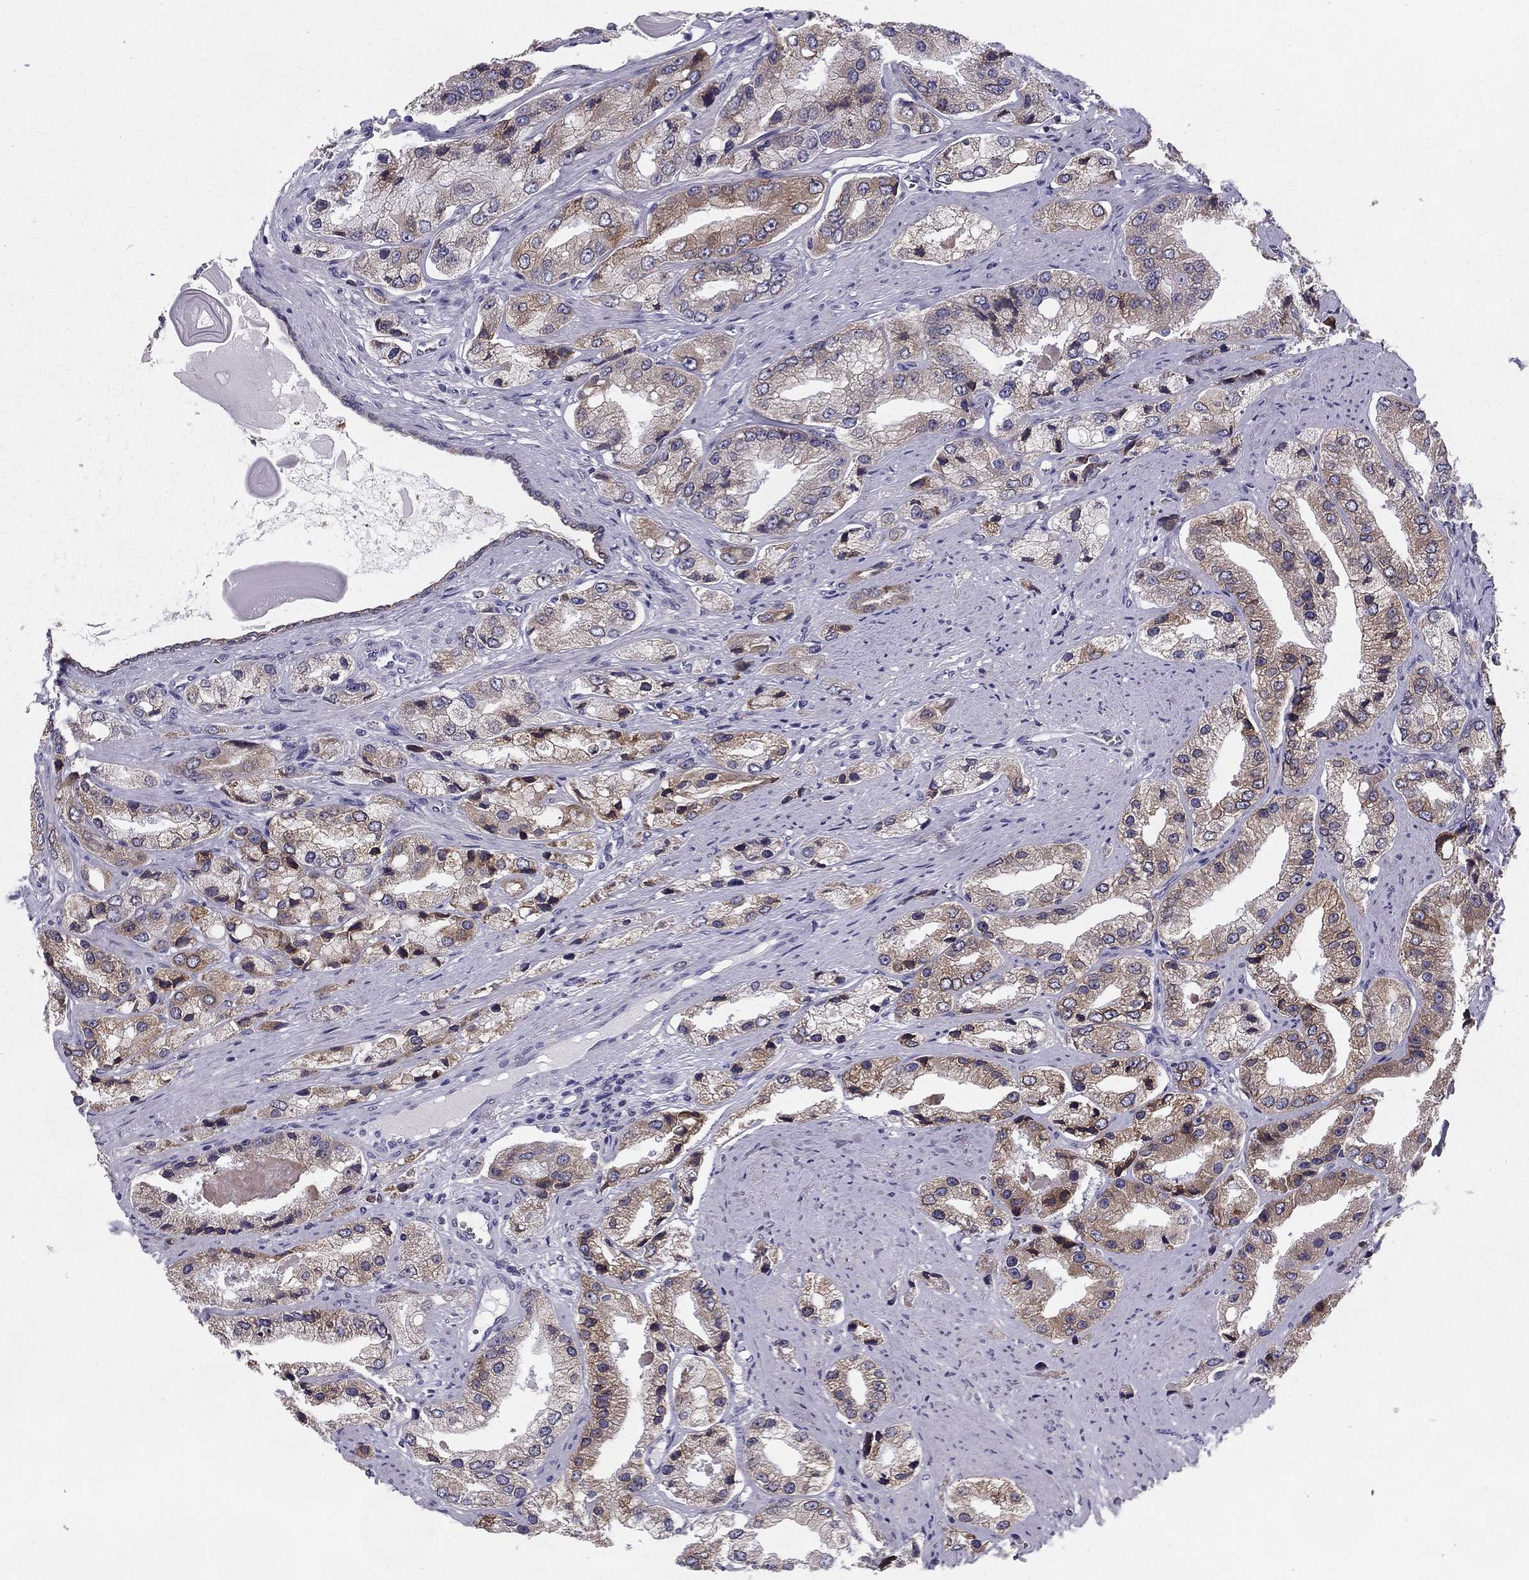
{"staining": {"intensity": "weak", "quantity": ">75%", "location": "cytoplasmic/membranous"}, "tissue": "prostate cancer", "cell_type": "Tumor cells", "image_type": "cancer", "snomed": [{"axis": "morphology", "description": "Adenocarcinoma, Low grade"}, {"axis": "topography", "description": "Prostate"}], "caption": "Tumor cells display low levels of weak cytoplasmic/membranous staining in approximately >75% of cells in human low-grade adenocarcinoma (prostate).", "gene": "TMED3", "patient": {"sex": "male", "age": 69}}